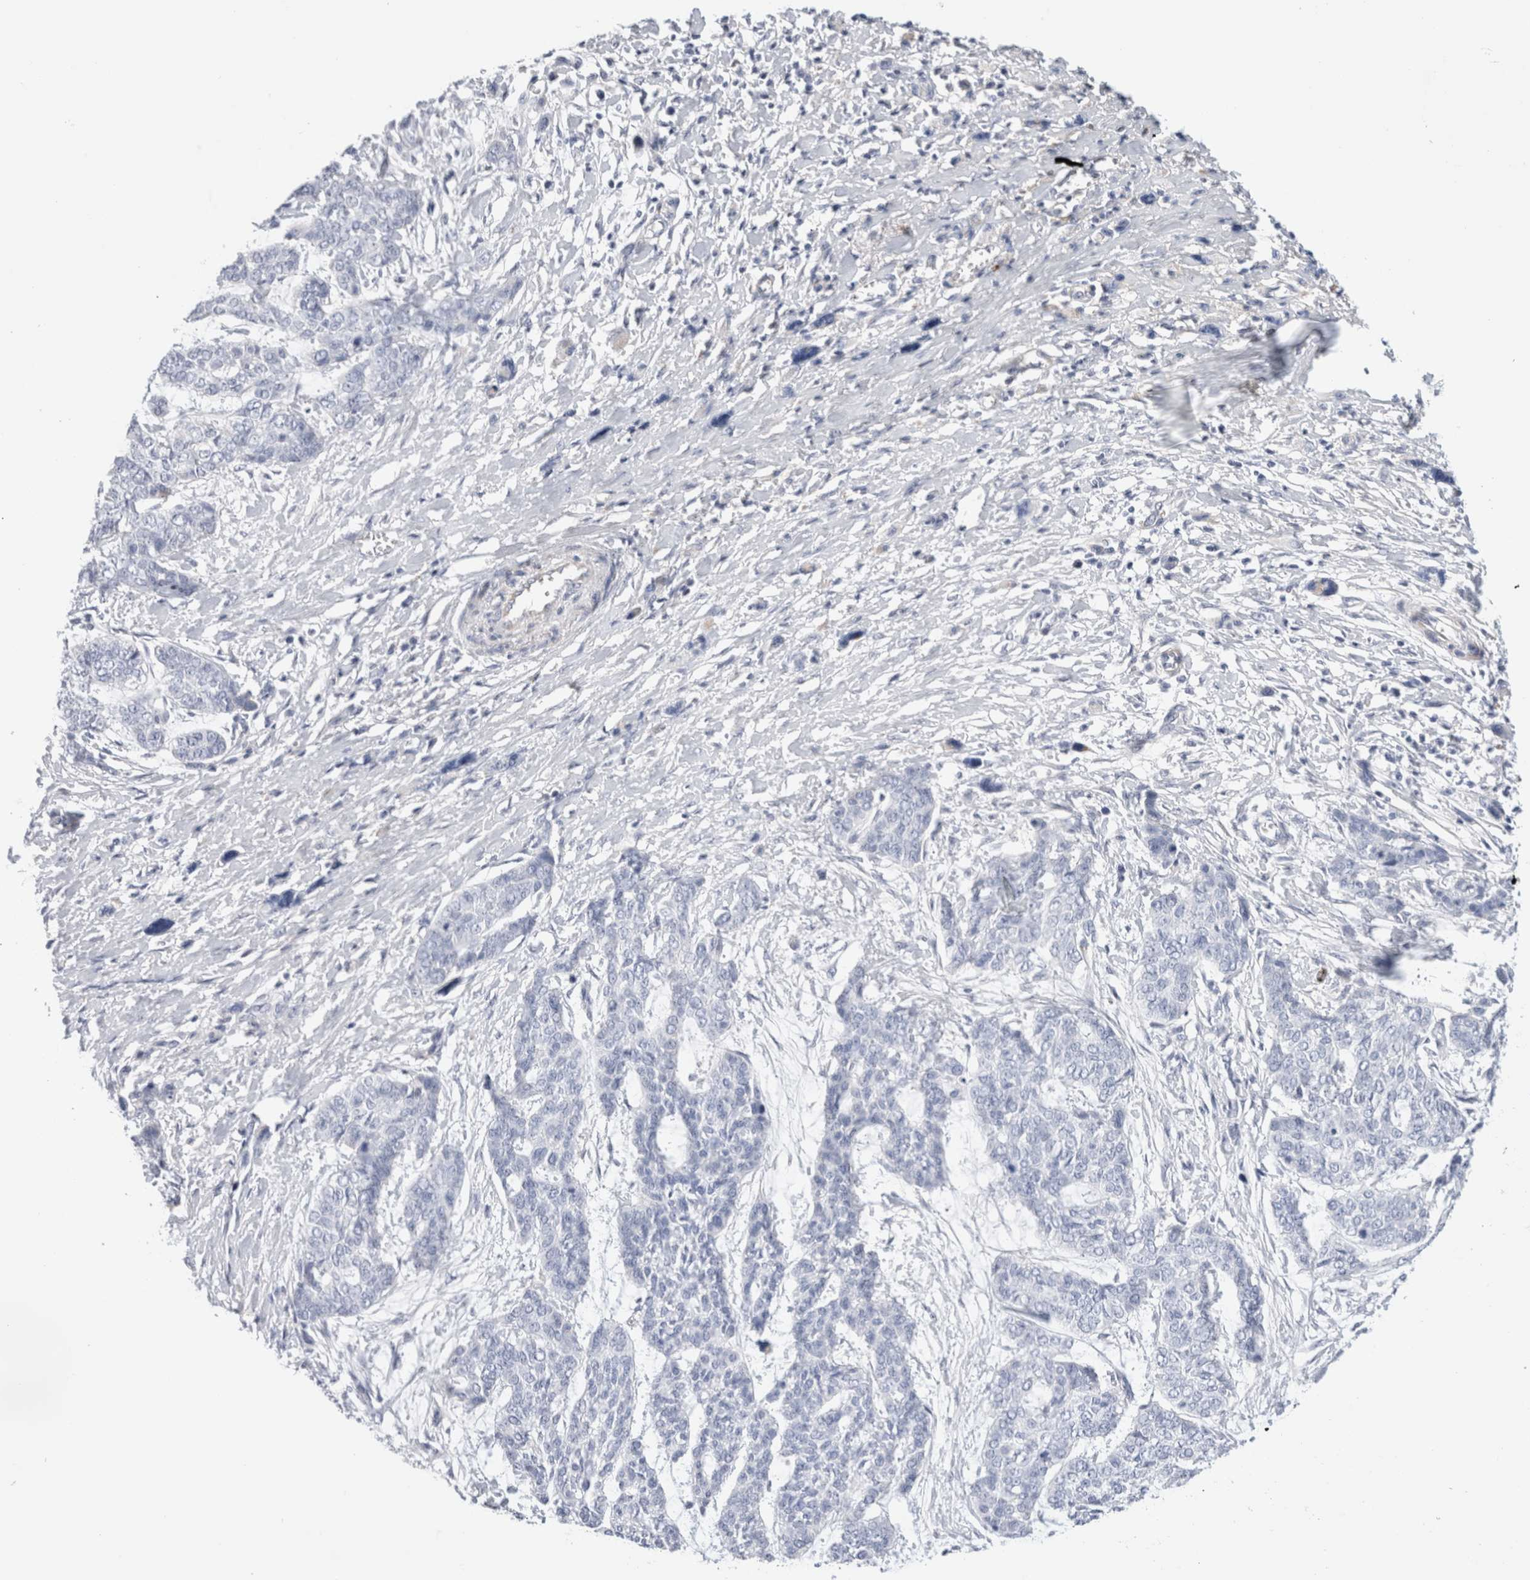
{"staining": {"intensity": "negative", "quantity": "none", "location": "none"}, "tissue": "skin cancer", "cell_type": "Tumor cells", "image_type": "cancer", "snomed": [{"axis": "morphology", "description": "Basal cell carcinoma"}, {"axis": "topography", "description": "Skin"}], "caption": "This is an immunohistochemistry photomicrograph of basal cell carcinoma (skin). There is no staining in tumor cells.", "gene": "ECHDC2", "patient": {"sex": "female", "age": 64}}